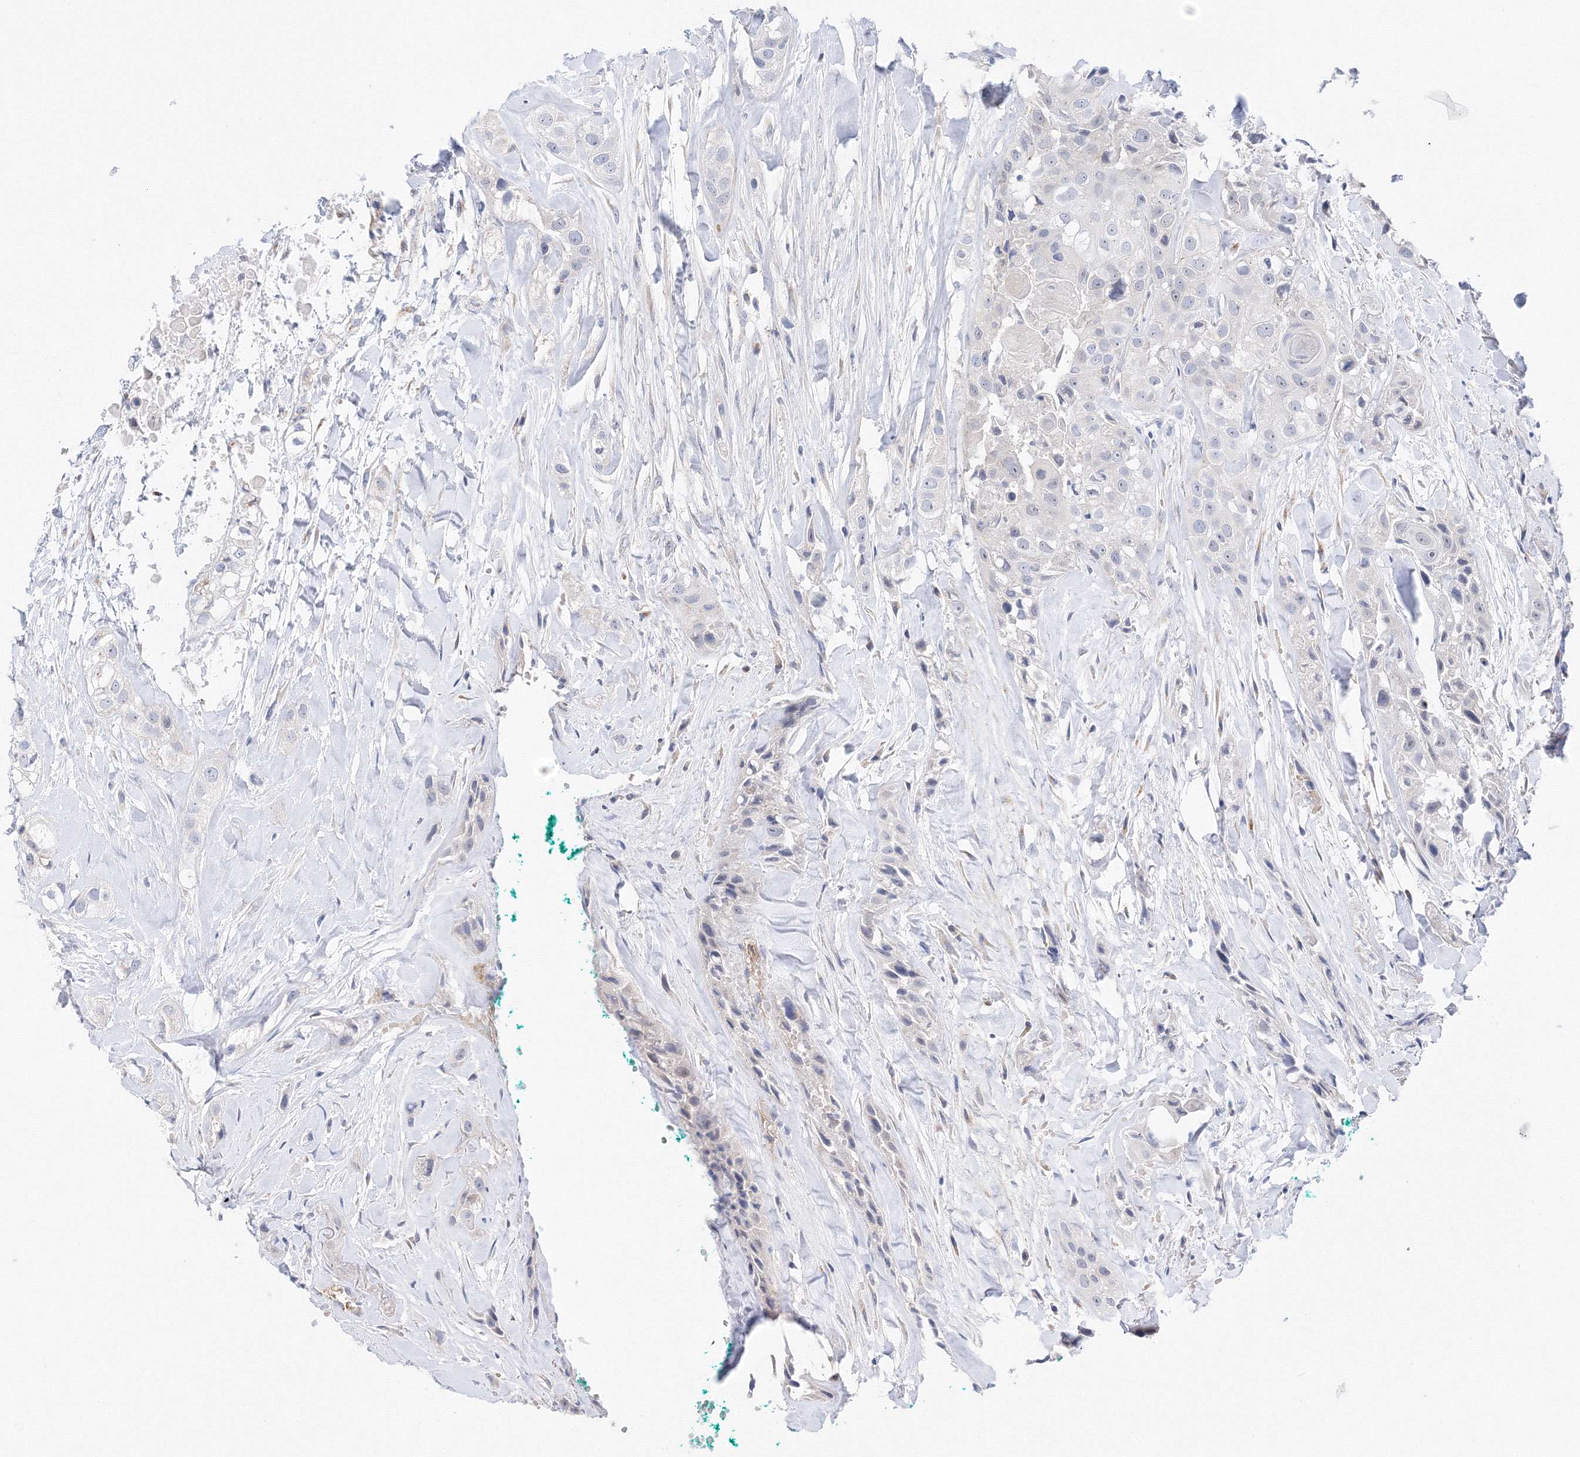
{"staining": {"intensity": "negative", "quantity": "none", "location": "none"}, "tissue": "head and neck cancer", "cell_type": "Tumor cells", "image_type": "cancer", "snomed": [{"axis": "morphology", "description": "Normal tissue, NOS"}, {"axis": "morphology", "description": "Squamous cell carcinoma, NOS"}, {"axis": "topography", "description": "Skeletal muscle"}, {"axis": "topography", "description": "Head-Neck"}], "caption": "DAB (3,3'-diaminobenzidine) immunohistochemical staining of head and neck cancer (squamous cell carcinoma) demonstrates no significant expression in tumor cells.", "gene": "TAMM41", "patient": {"sex": "male", "age": 51}}